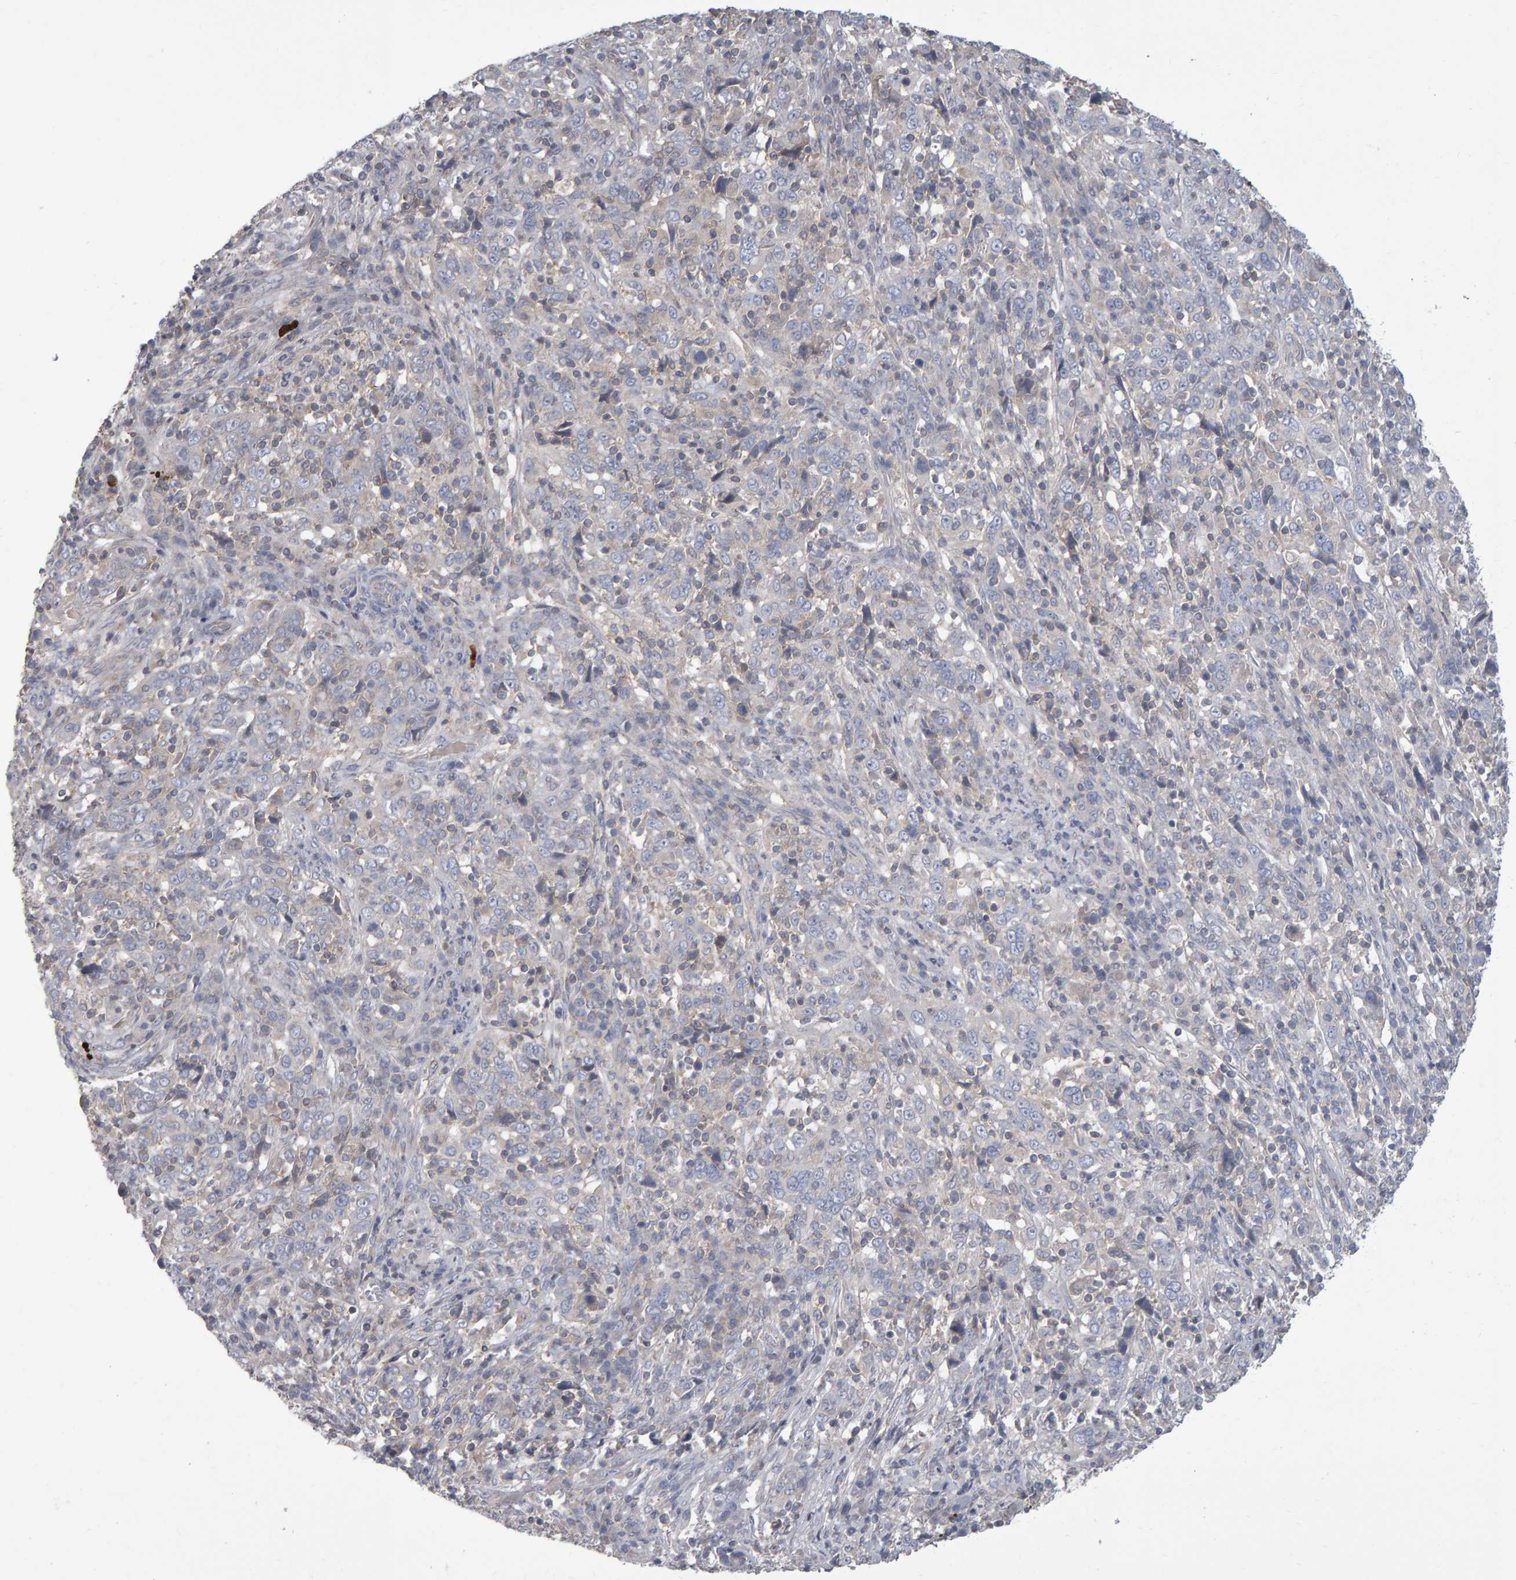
{"staining": {"intensity": "negative", "quantity": "none", "location": "none"}, "tissue": "cervical cancer", "cell_type": "Tumor cells", "image_type": "cancer", "snomed": [{"axis": "morphology", "description": "Squamous cell carcinoma, NOS"}, {"axis": "topography", "description": "Cervix"}], "caption": "Histopathology image shows no protein positivity in tumor cells of squamous cell carcinoma (cervical) tissue. The staining is performed using DAB brown chromogen with nuclei counter-stained in using hematoxylin.", "gene": "PGS1", "patient": {"sex": "female", "age": 46}}